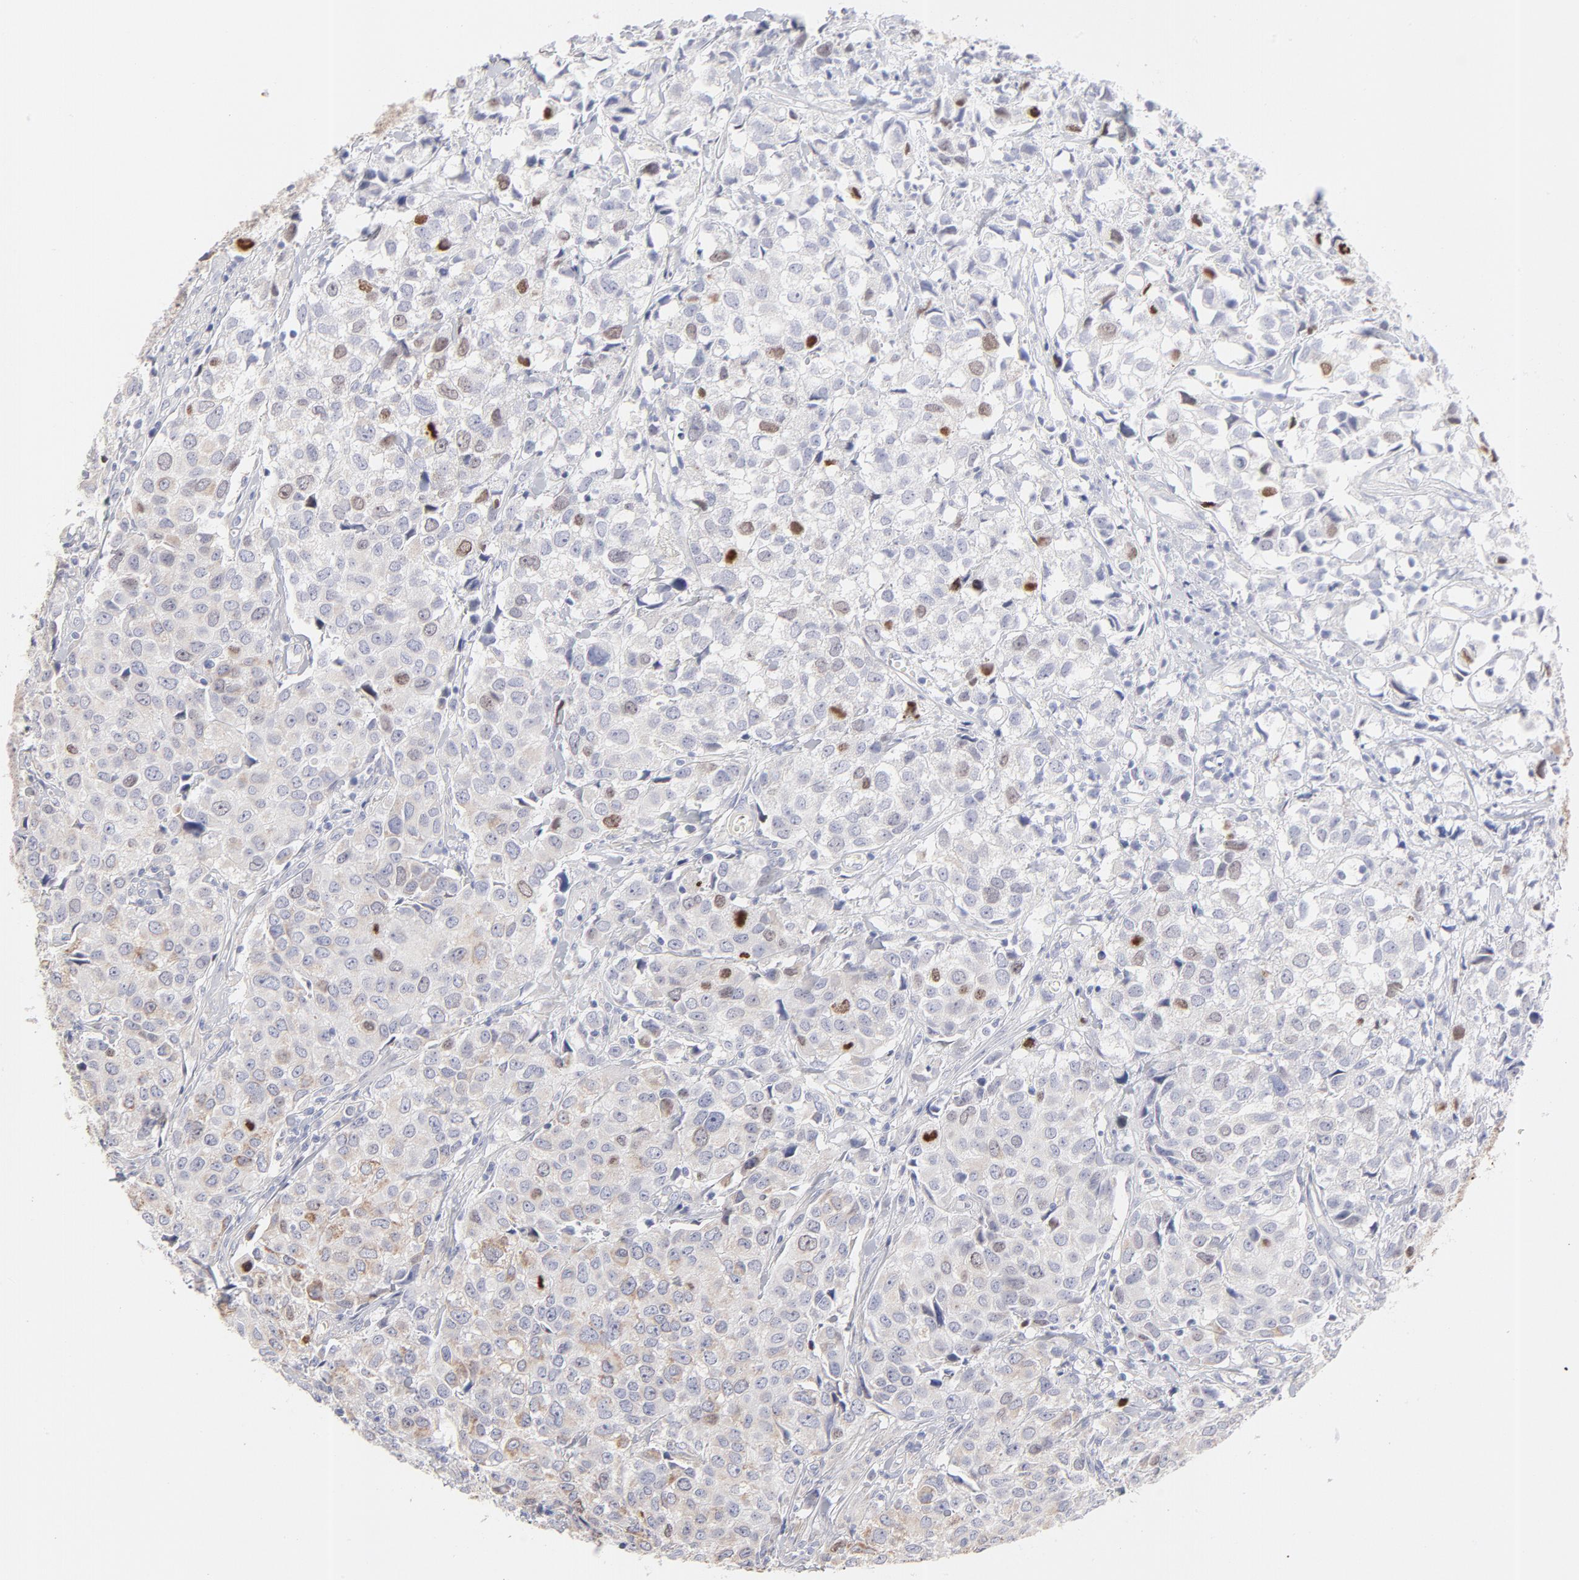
{"staining": {"intensity": "moderate", "quantity": ">75%", "location": "cytoplasmic/membranous"}, "tissue": "urothelial cancer", "cell_type": "Tumor cells", "image_type": "cancer", "snomed": [{"axis": "morphology", "description": "Urothelial carcinoma, High grade"}, {"axis": "topography", "description": "Urinary bladder"}], "caption": "An image of human urothelial cancer stained for a protein shows moderate cytoplasmic/membranous brown staining in tumor cells.", "gene": "TST", "patient": {"sex": "female", "age": 75}}